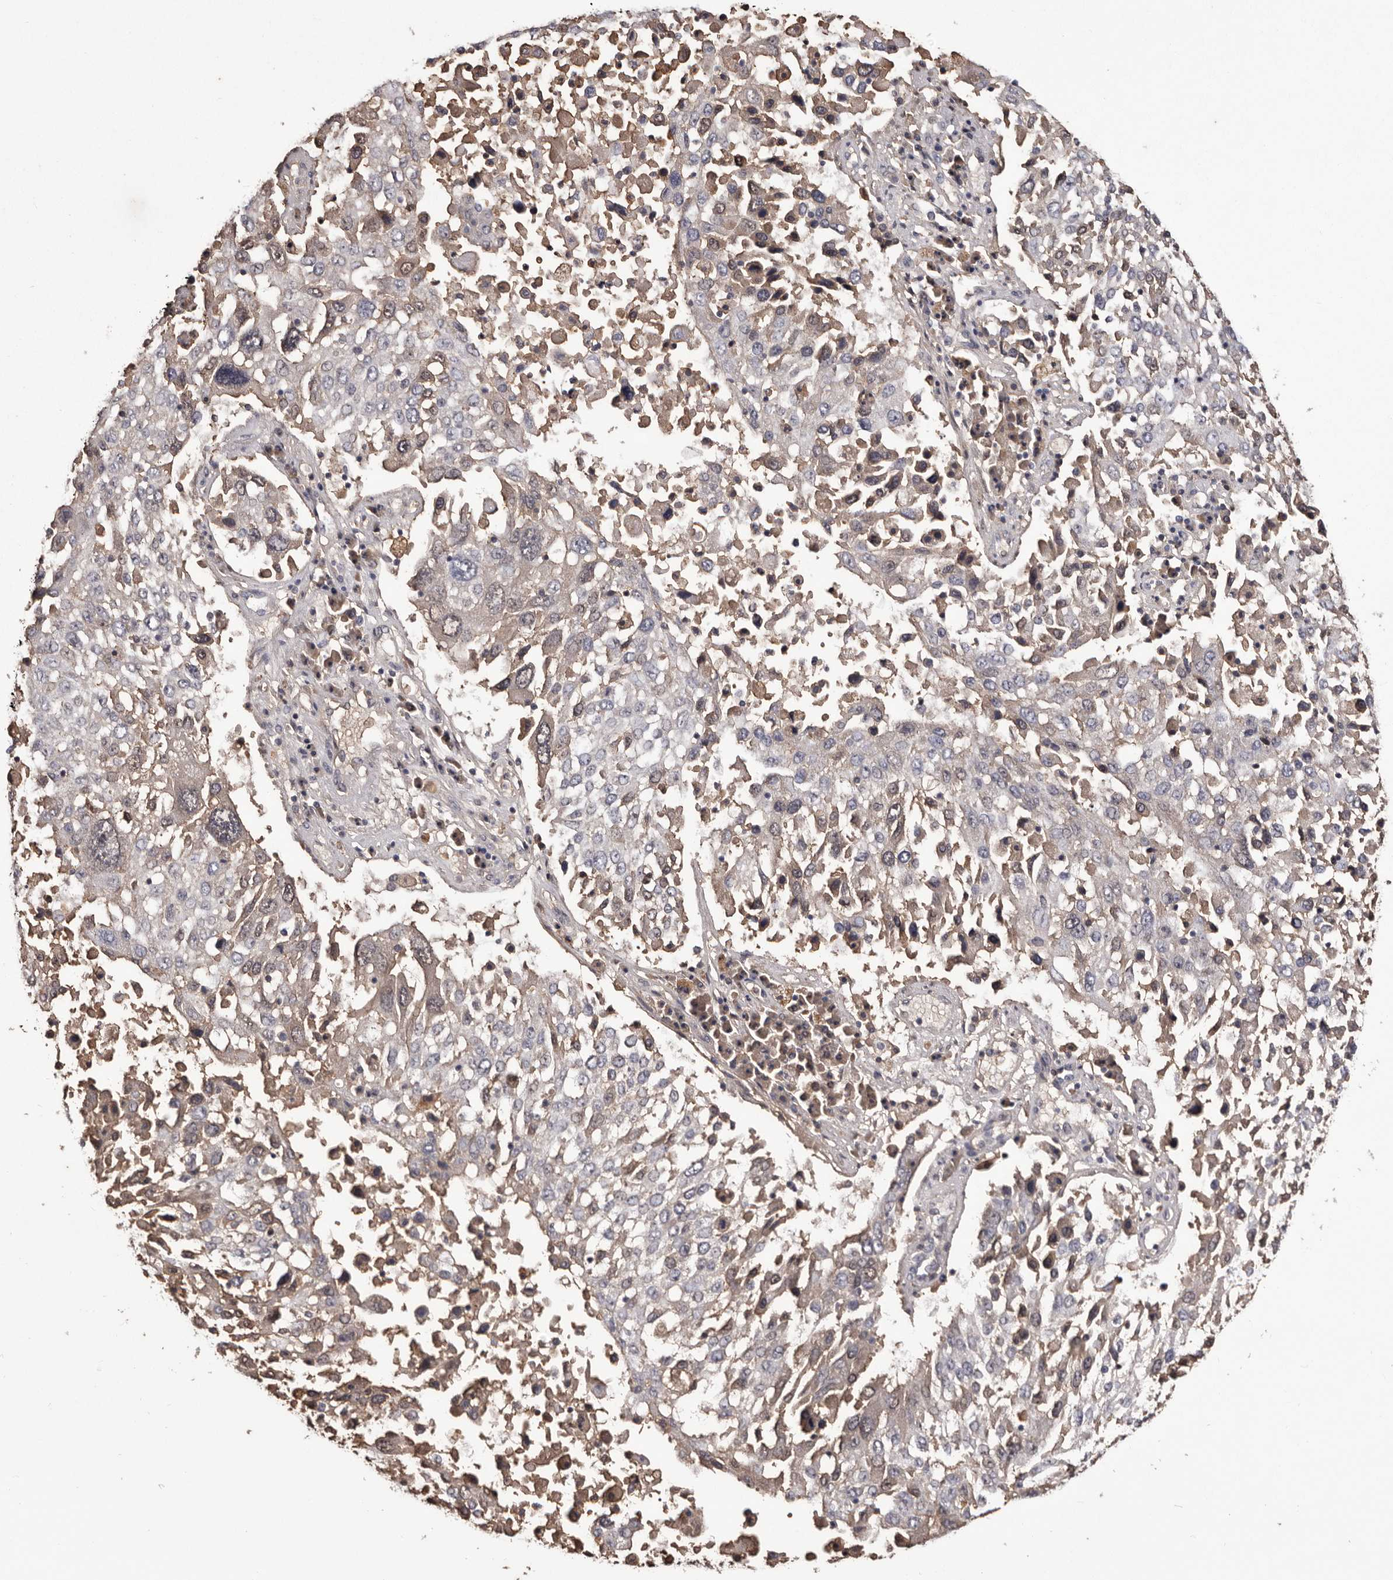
{"staining": {"intensity": "negative", "quantity": "none", "location": "none"}, "tissue": "lung cancer", "cell_type": "Tumor cells", "image_type": "cancer", "snomed": [{"axis": "morphology", "description": "Squamous cell carcinoma, NOS"}, {"axis": "topography", "description": "Lung"}], "caption": "Human lung squamous cell carcinoma stained for a protein using immunohistochemistry (IHC) exhibits no expression in tumor cells.", "gene": "CYP1B1", "patient": {"sex": "male", "age": 65}}